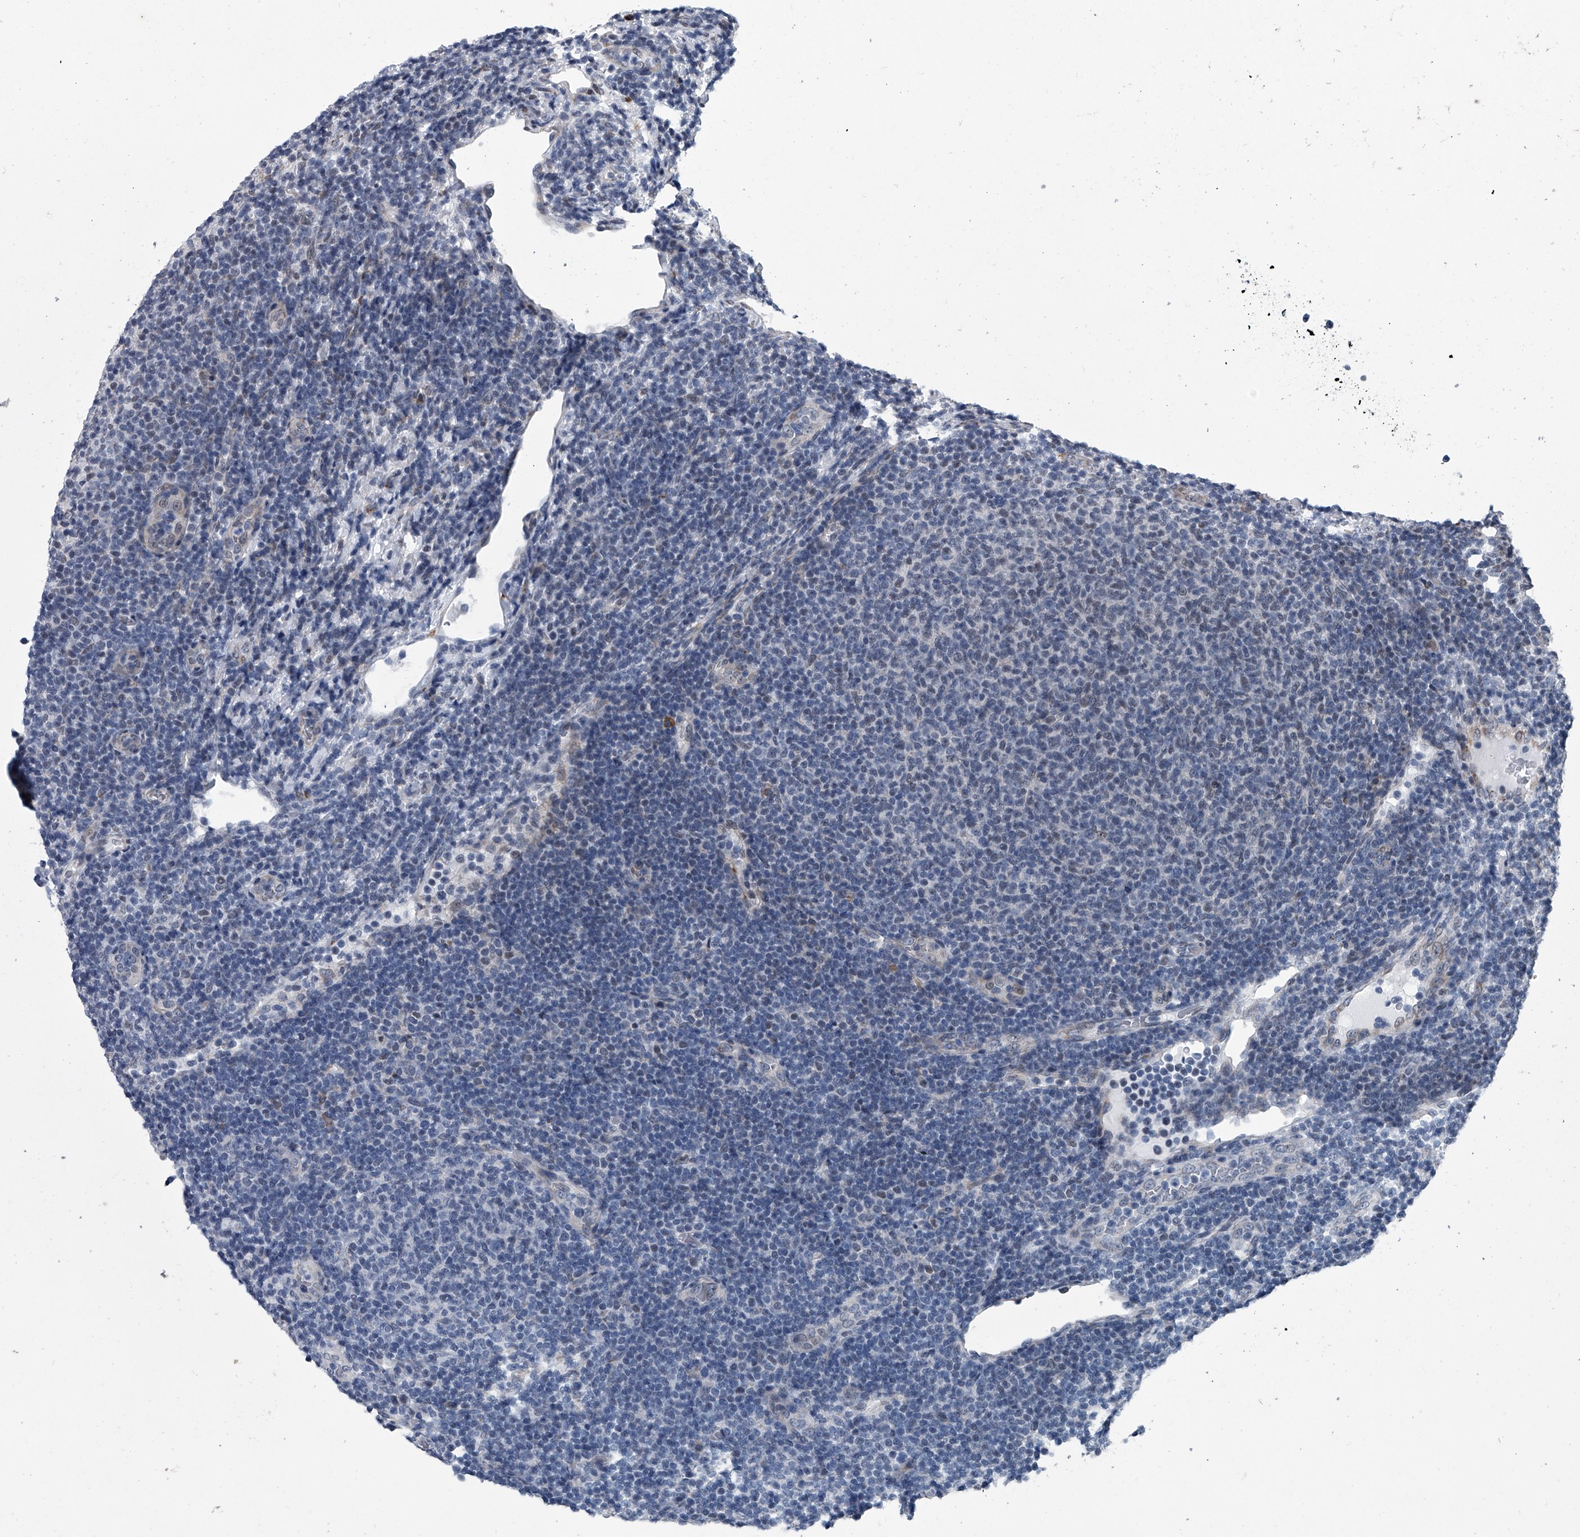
{"staining": {"intensity": "negative", "quantity": "none", "location": "none"}, "tissue": "lymphoma", "cell_type": "Tumor cells", "image_type": "cancer", "snomed": [{"axis": "morphology", "description": "Malignant lymphoma, non-Hodgkin's type, Low grade"}, {"axis": "topography", "description": "Lymph node"}], "caption": "Tumor cells show no significant protein positivity in low-grade malignant lymphoma, non-Hodgkin's type.", "gene": "PPP2R5D", "patient": {"sex": "male", "age": 66}}